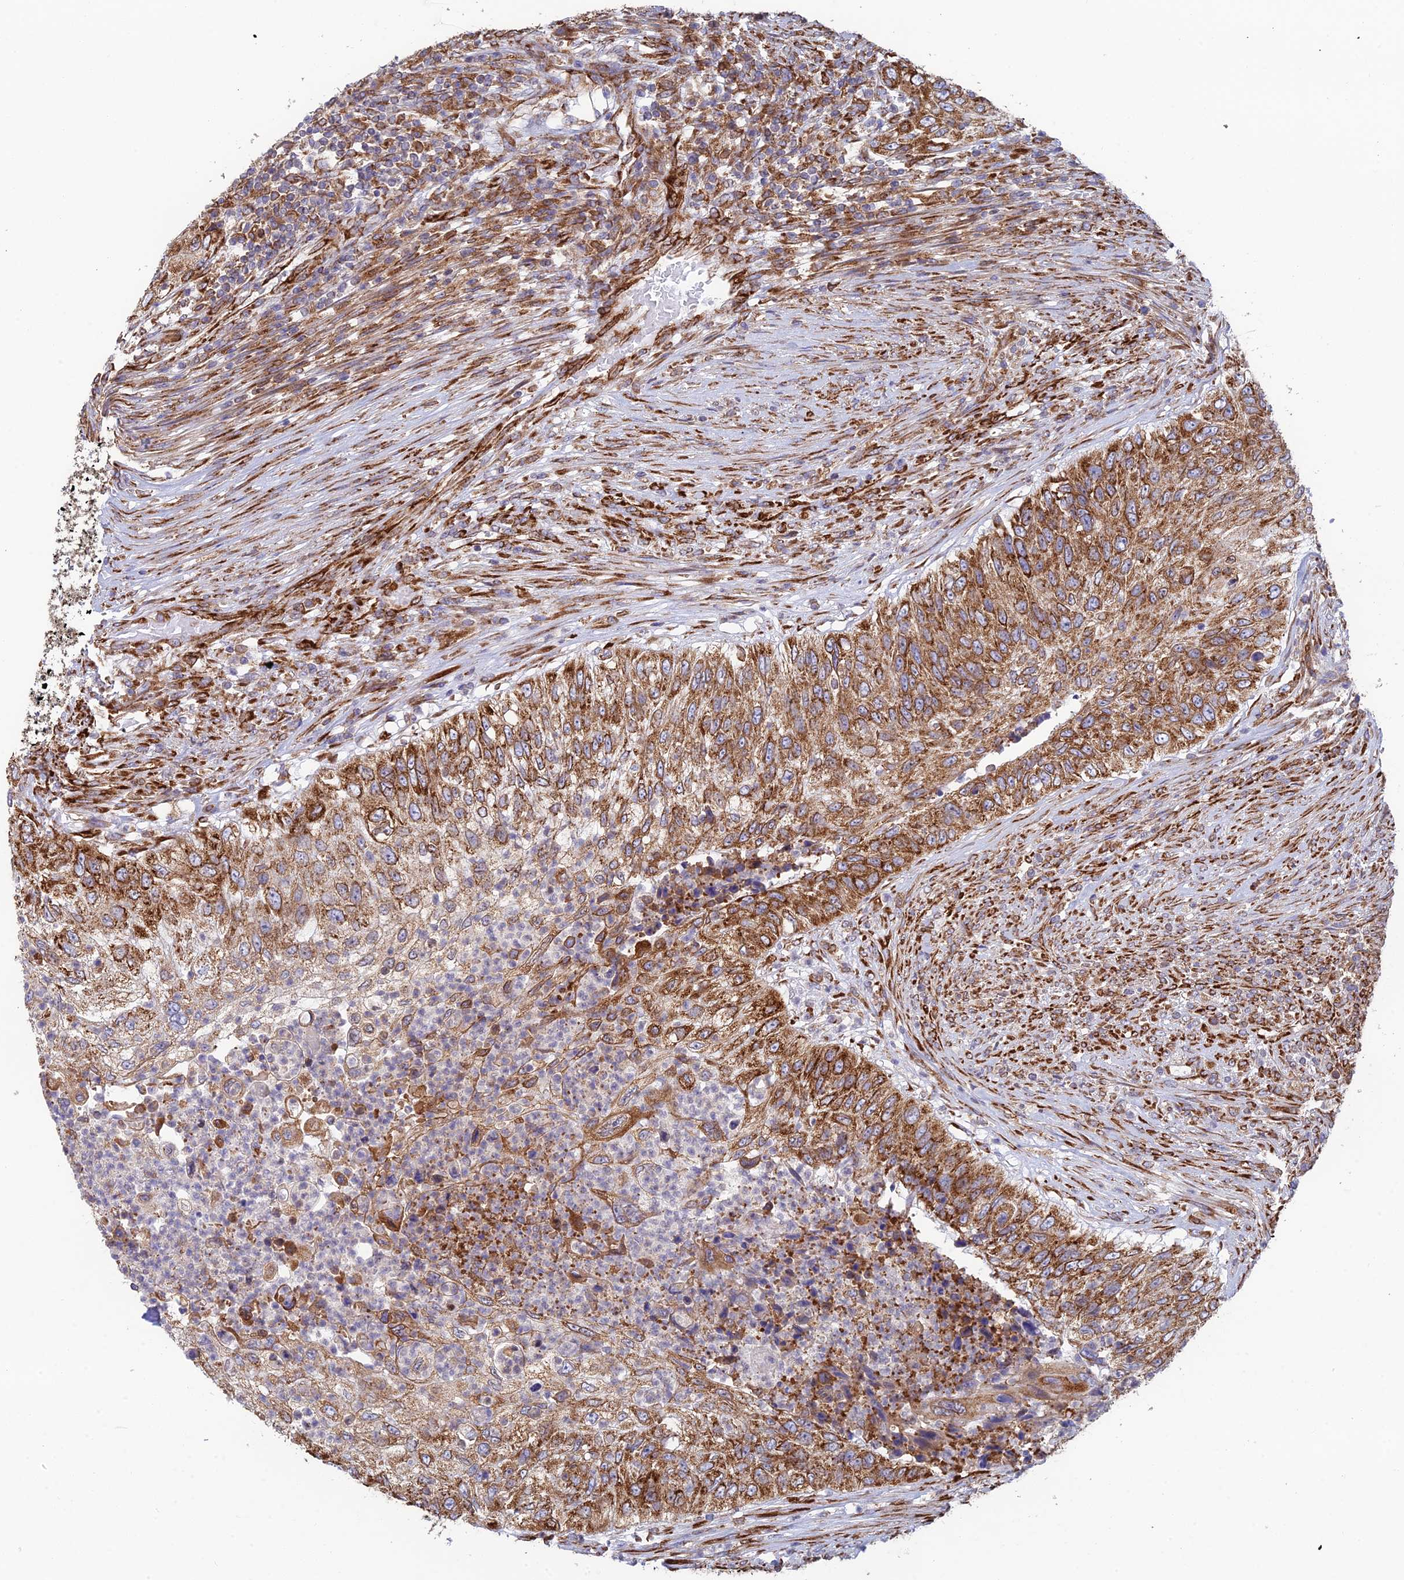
{"staining": {"intensity": "moderate", "quantity": ">75%", "location": "cytoplasmic/membranous"}, "tissue": "urothelial cancer", "cell_type": "Tumor cells", "image_type": "cancer", "snomed": [{"axis": "morphology", "description": "Urothelial carcinoma, High grade"}, {"axis": "topography", "description": "Urinary bladder"}], "caption": "Immunohistochemistry of human urothelial carcinoma (high-grade) shows medium levels of moderate cytoplasmic/membranous staining in approximately >75% of tumor cells. (DAB IHC with brightfield microscopy, high magnification).", "gene": "CCDC69", "patient": {"sex": "female", "age": 60}}